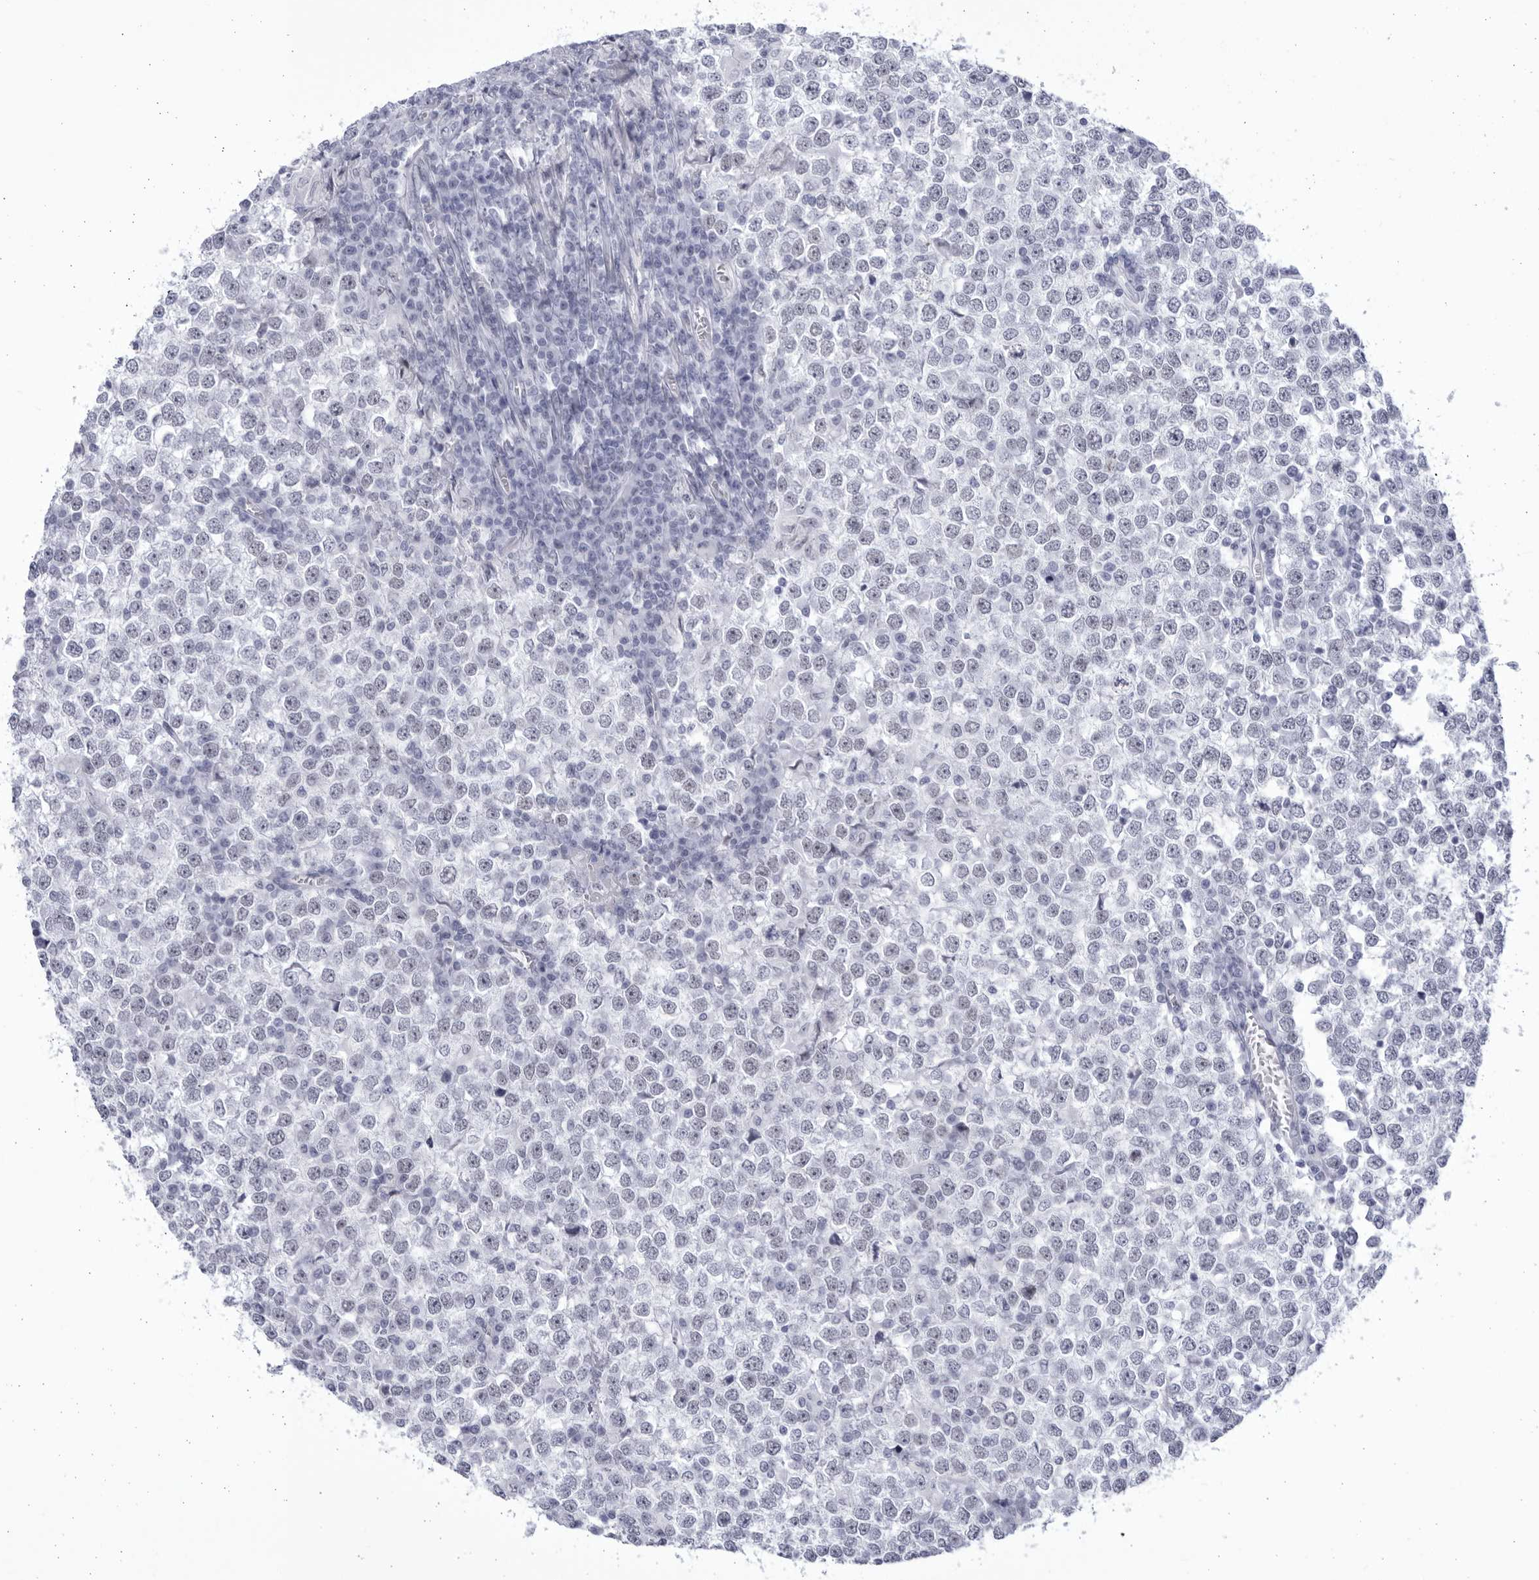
{"staining": {"intensity": "negative", "quantity": "none", "location": "none"}, "tissue": "testis cancer", "cell_type": "Tumor cells", "image_type": "cancer", "snomed": [{"axis": "morphology", "description": "Seminoma, NOS"}, {"axis": "topography", "description": "Testis"}], "caption": "Tumor cells show no significant protein expression in testis cancer (seminoma).", "gene": "CCDC181", "patient": {"sex": "male", "age": 65}}